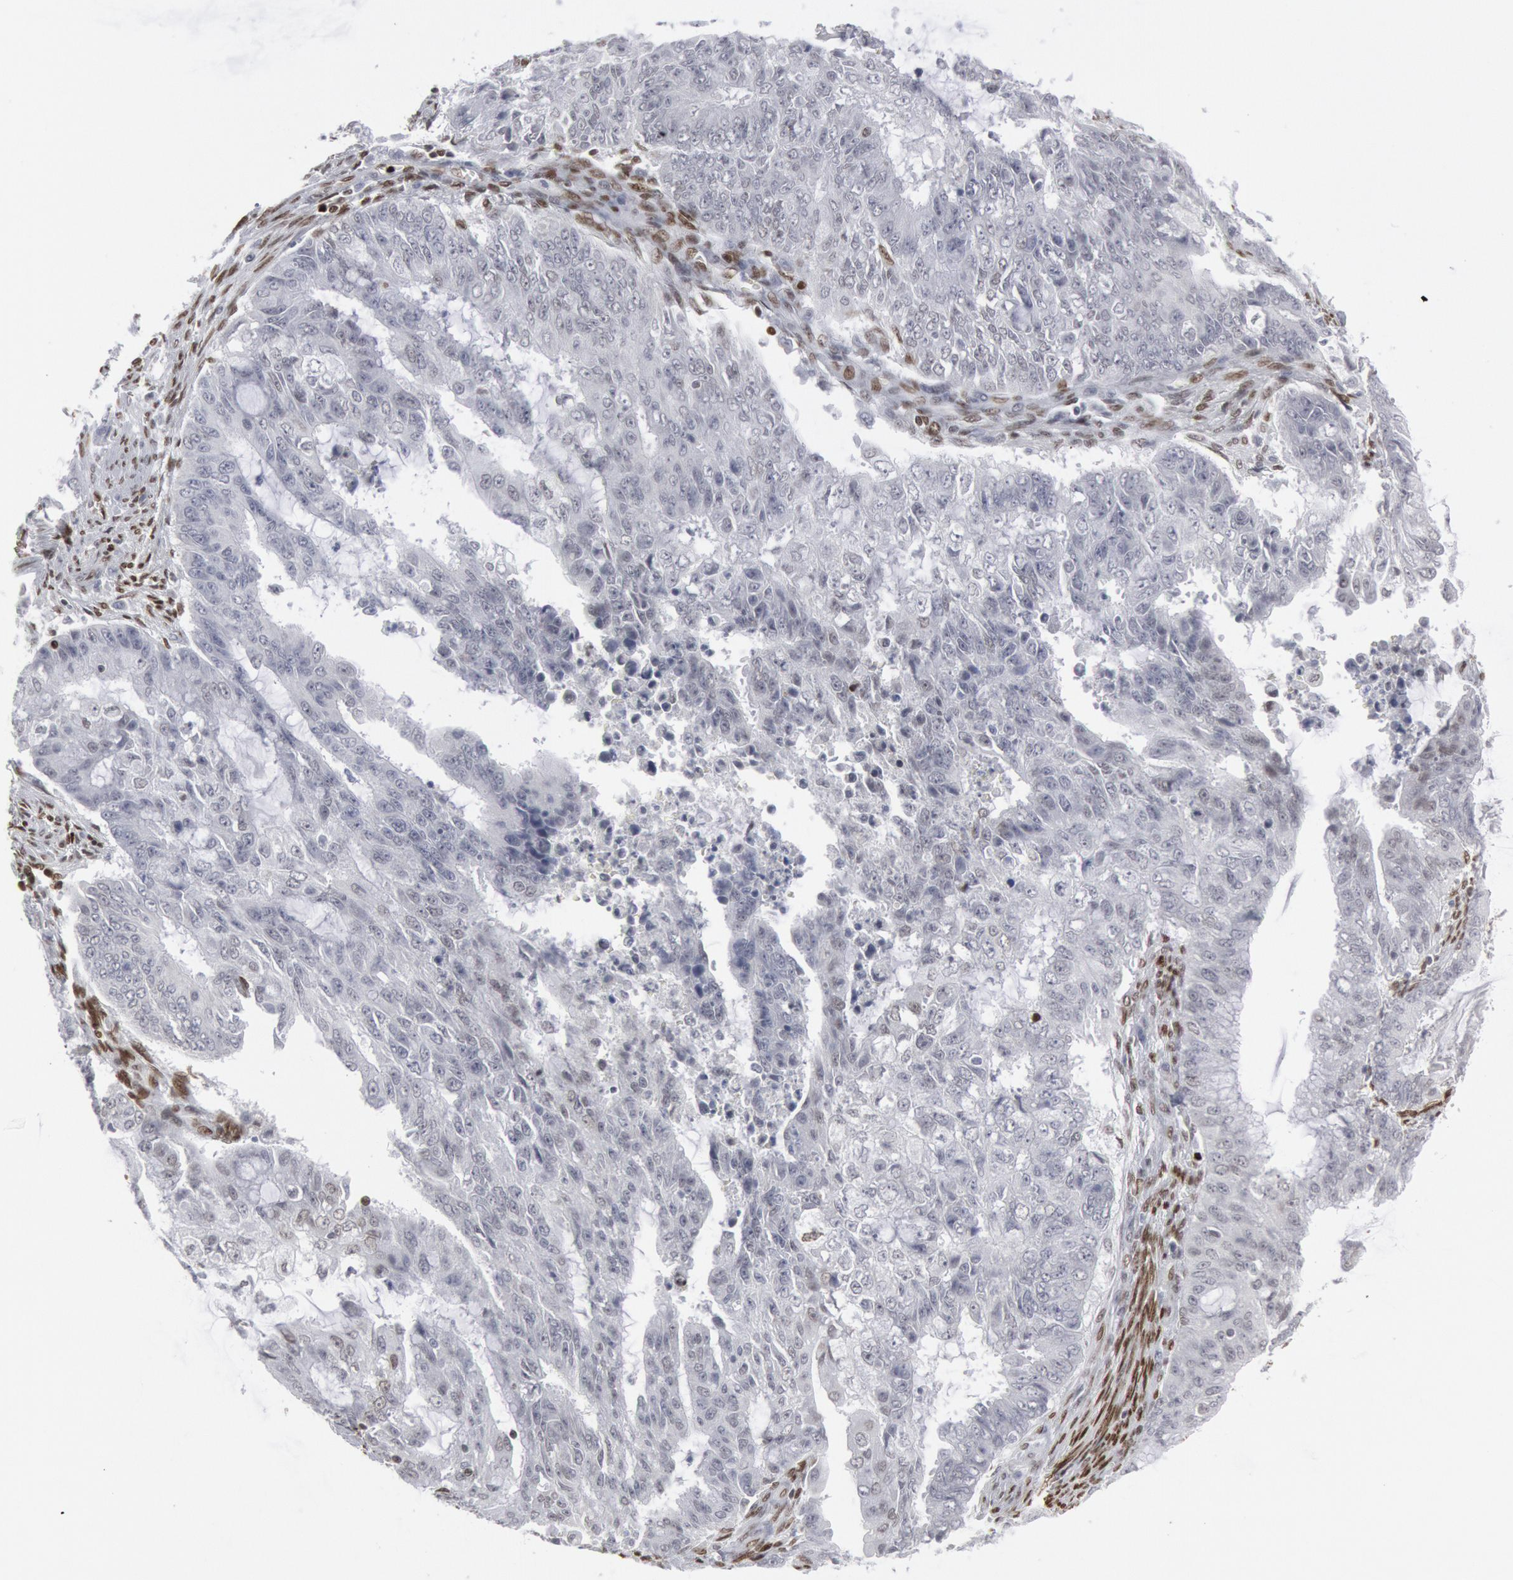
{"staining": {"intensity": "negative", "quantity": "none", "location": "none"}, "tissue": "endometrial cancer", "cell_type": "Tumor cells", "image_type": "cancer", "snomed": [{"axis": "morphology", "description": "Adenocarcinoma, NOS"}, {"axis": "topography", "description": "Endometrium"}], "caption": "IHC micrograph of human endometrial cancer stained for a protein (brown), which demonstrates no expression in tumor cells.", "gene": "MECP2", "patient": {"sex": "female", "age": 75}}